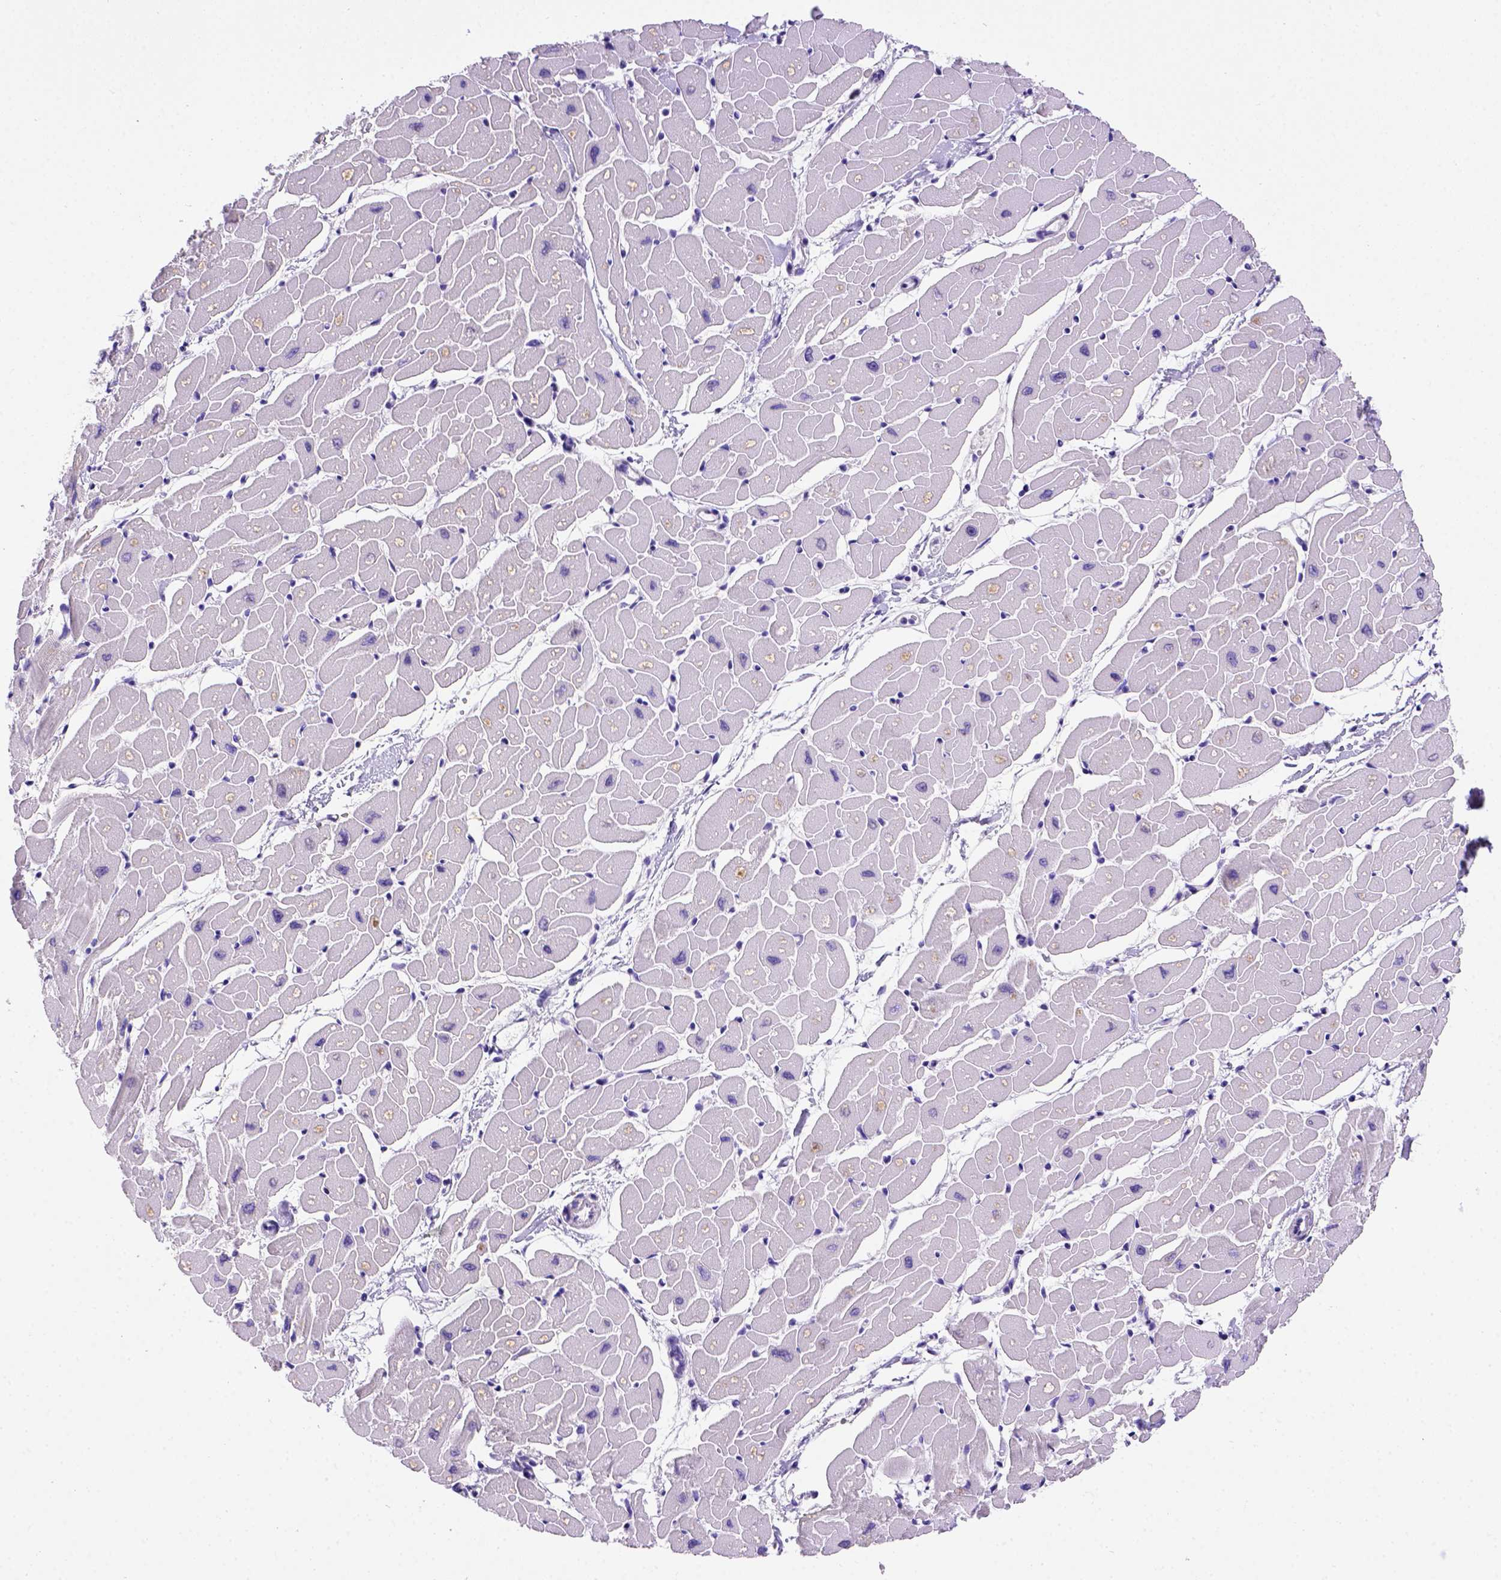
{"staining": {"intensity": "negative", "quantity": "none", "location": "none"}, "tissue": "heart muscle", "cell_type": "Cardiomyocytes", "image_type": "normal", "snomed": [{"axis": "morphology", "description": "Normal tissue, NOS"}, {"axis": "topography", "description": "Heart"}], "caption": "Normal heart muscle was stained to show a protein in brown. There is no significant staining in cardiomyocytes.", "gene": "FOXI1", "patient": {"sex": "male", "age": 57}}